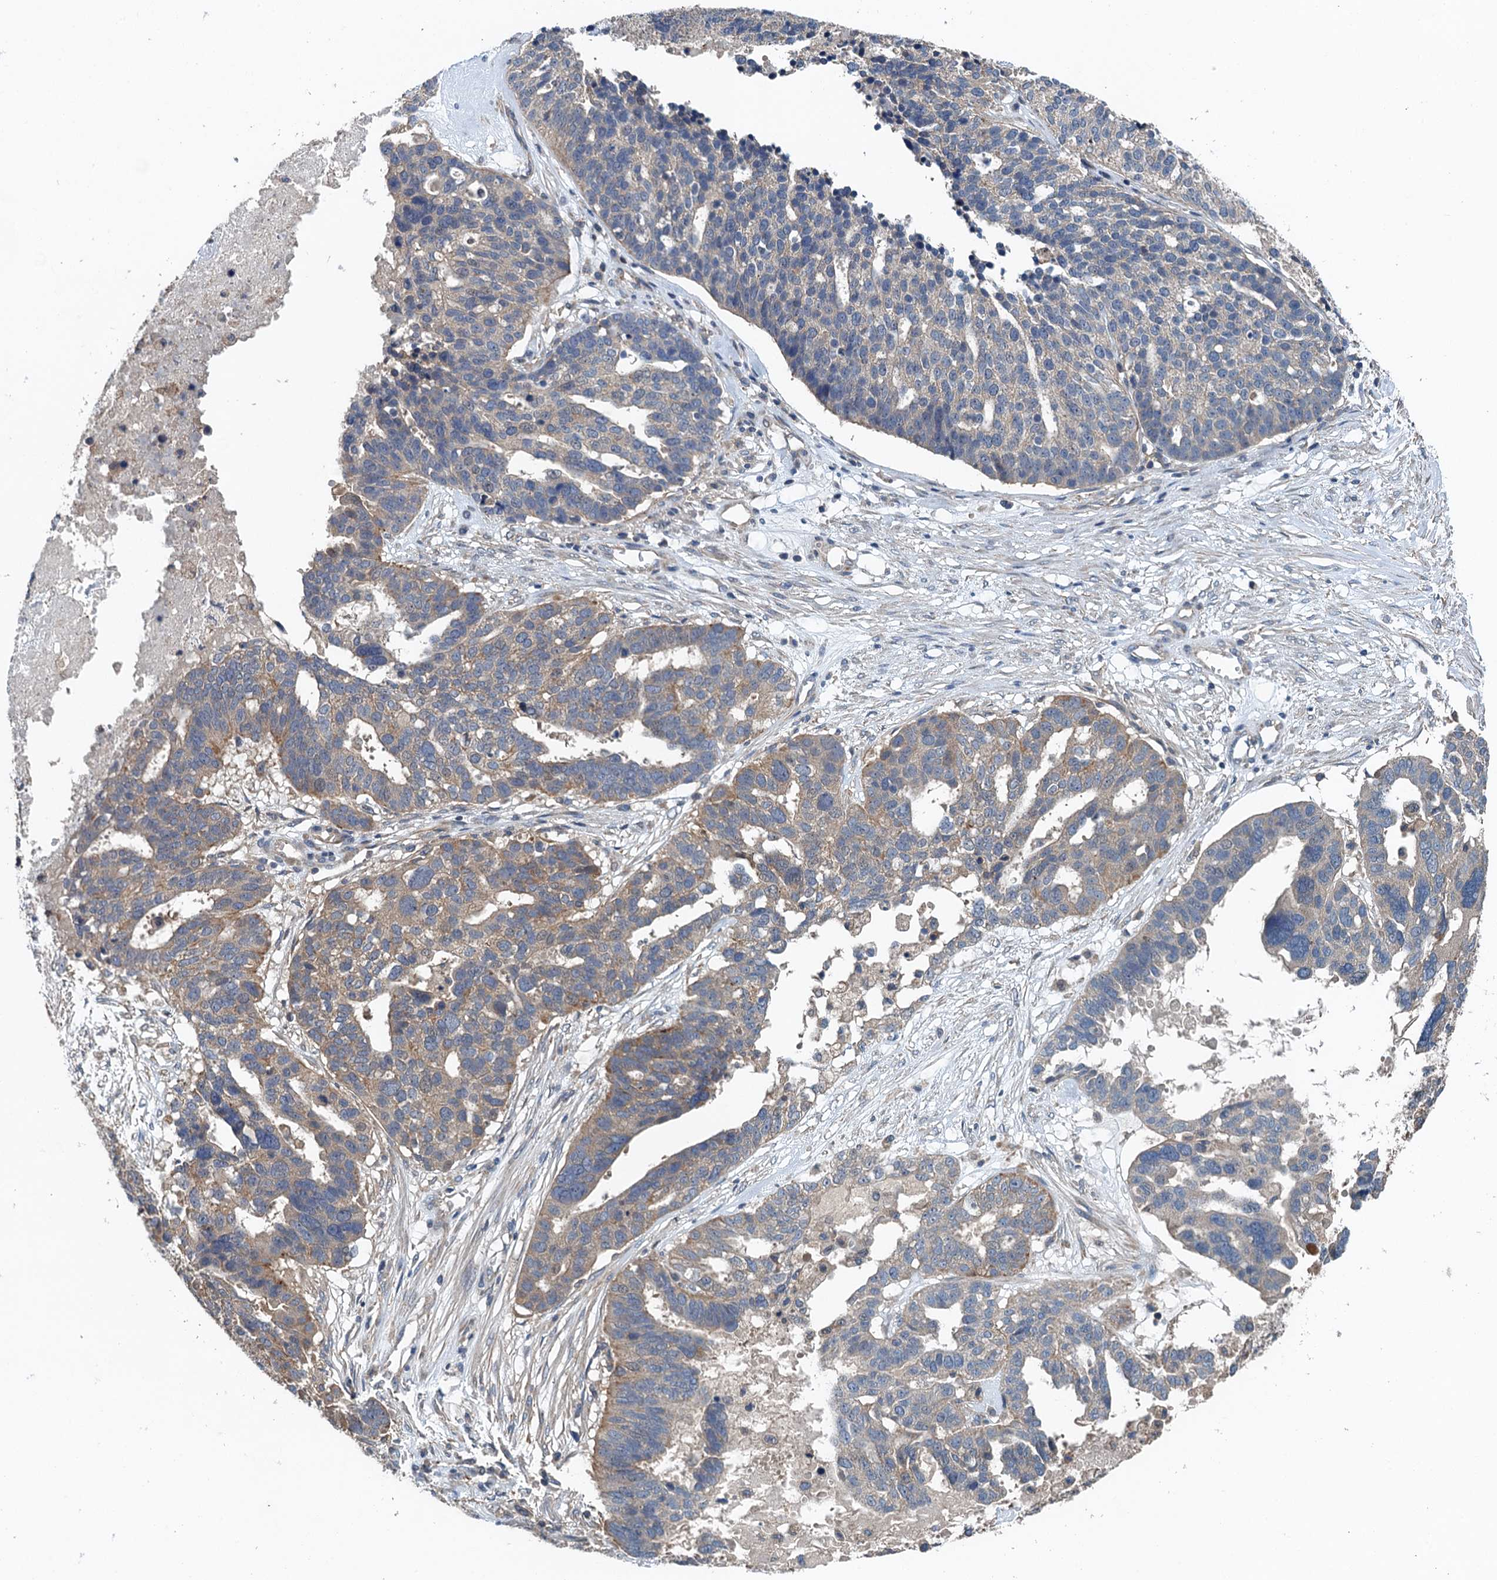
{"staining": {"intensity": "weak", "quantity": "25%-75%", "location": "cytoplasmic/membranous"}, "tissue": "ovarian cancer", "cell_type": "Tumor cells", "image_type": "cancer", "snomed": [{"axis": "morphology", "description": "Cystadenocarcinoma, serous, NOS"}, {"axis": "topography", "description": "Ovary"}], "caption": "Ovarian serous cystadenocarcinoma tissue exhibits weak cytoplasmic/membranous positivity in about 25%-75% of tumor cells, visualized by immunohistochemistry. Nuclei are stained in blue.", "gene": "BORCS5", "patient": {"sex": "female", "age": 59}}